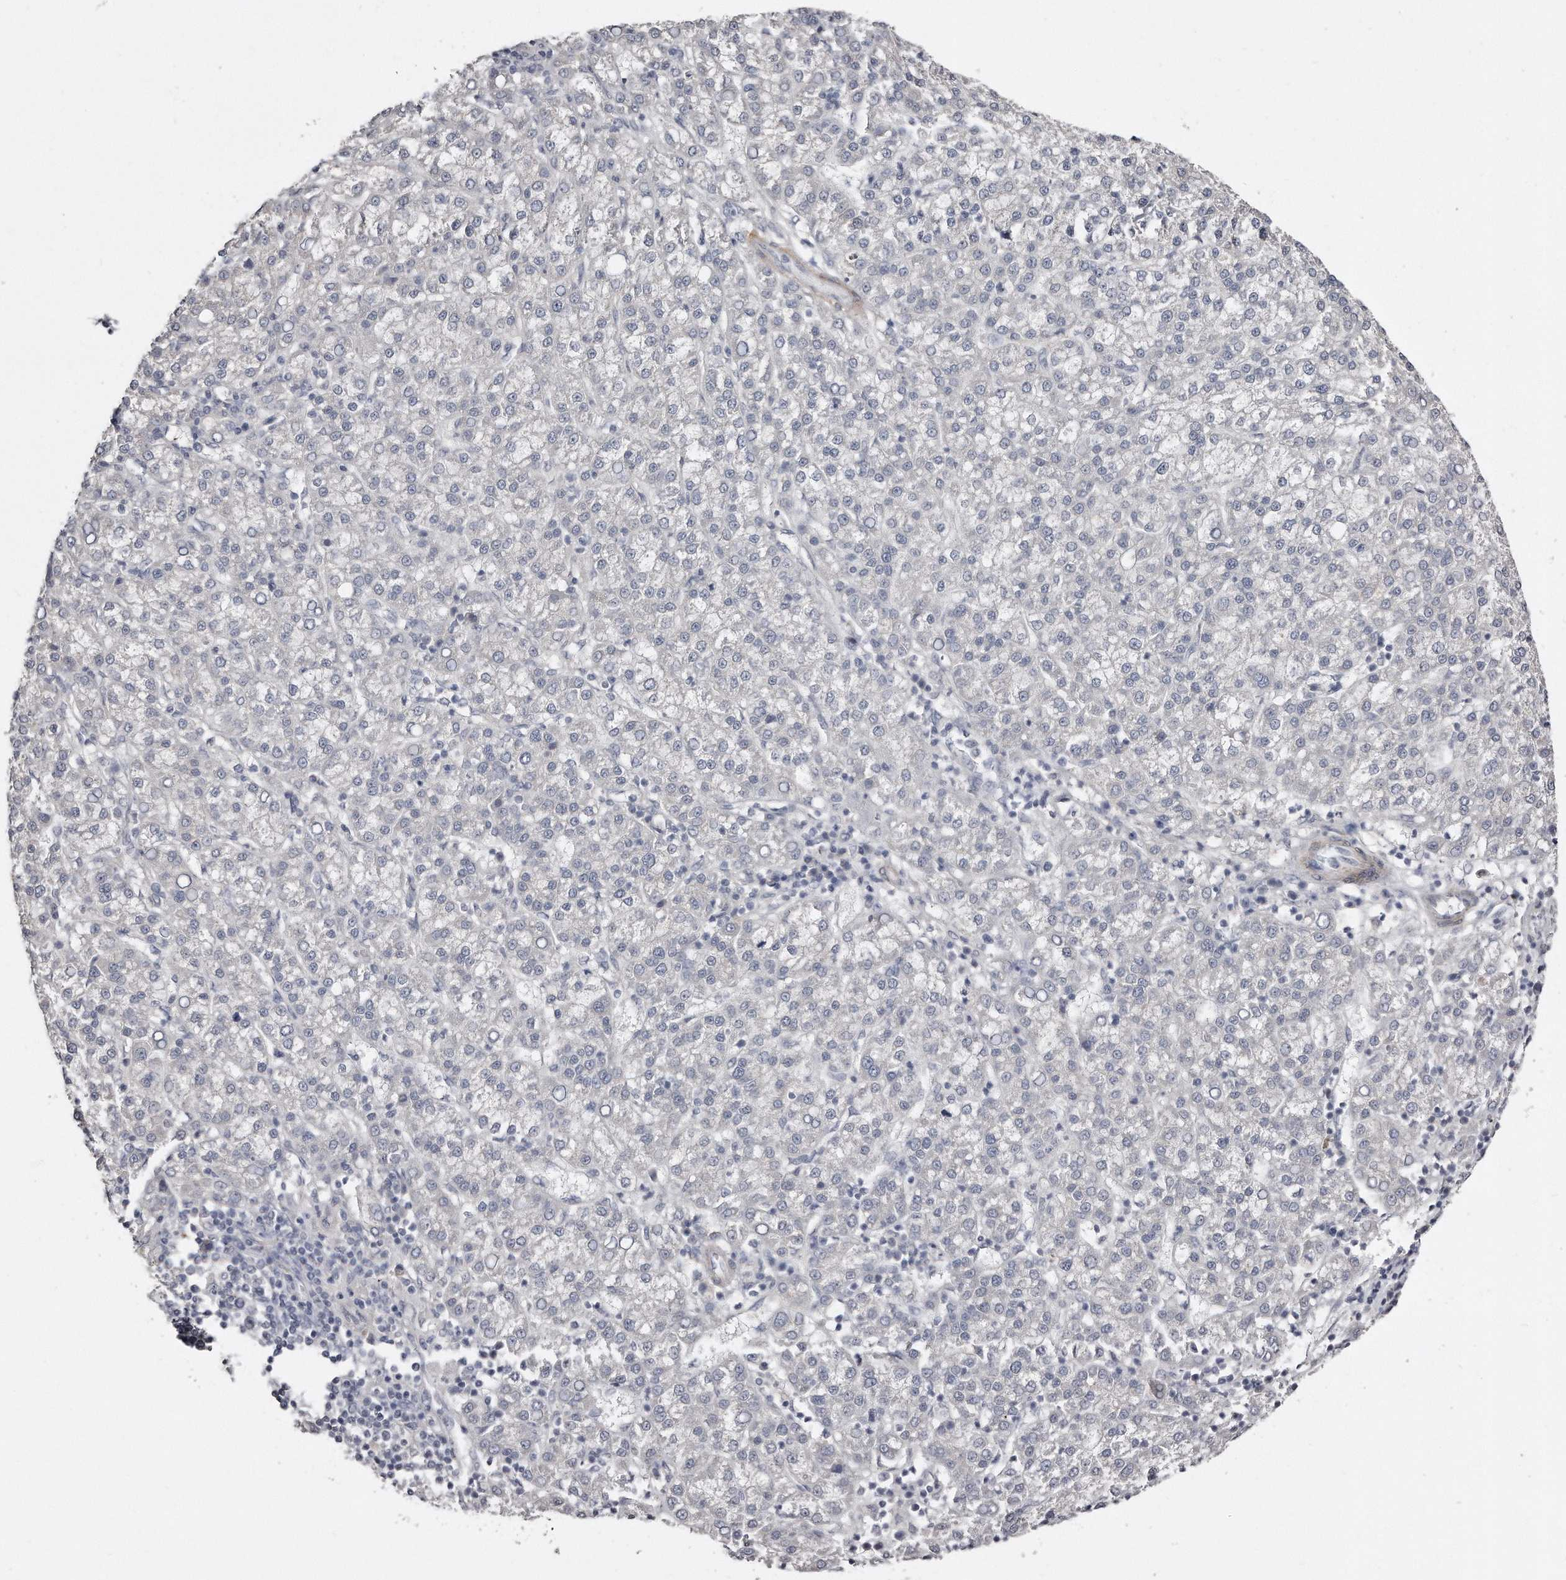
{"staining": {"intensity": "negative", "quantity": "none", "location": "none"}, "tissue": "liver cancer", "cell_type": "Tumor cells", "image_type": "cancer", "snomed": [{"axis": "morphology", "description": "Carcinoma, Hepatocellular, NOS"}, {"axis": "topography", "description": "Liver"}], "caption": "Tumor cells show no significant positivity in liver cancer.", "gene": "LMOD1", "patient": {"sex": "female", "age": 58}}